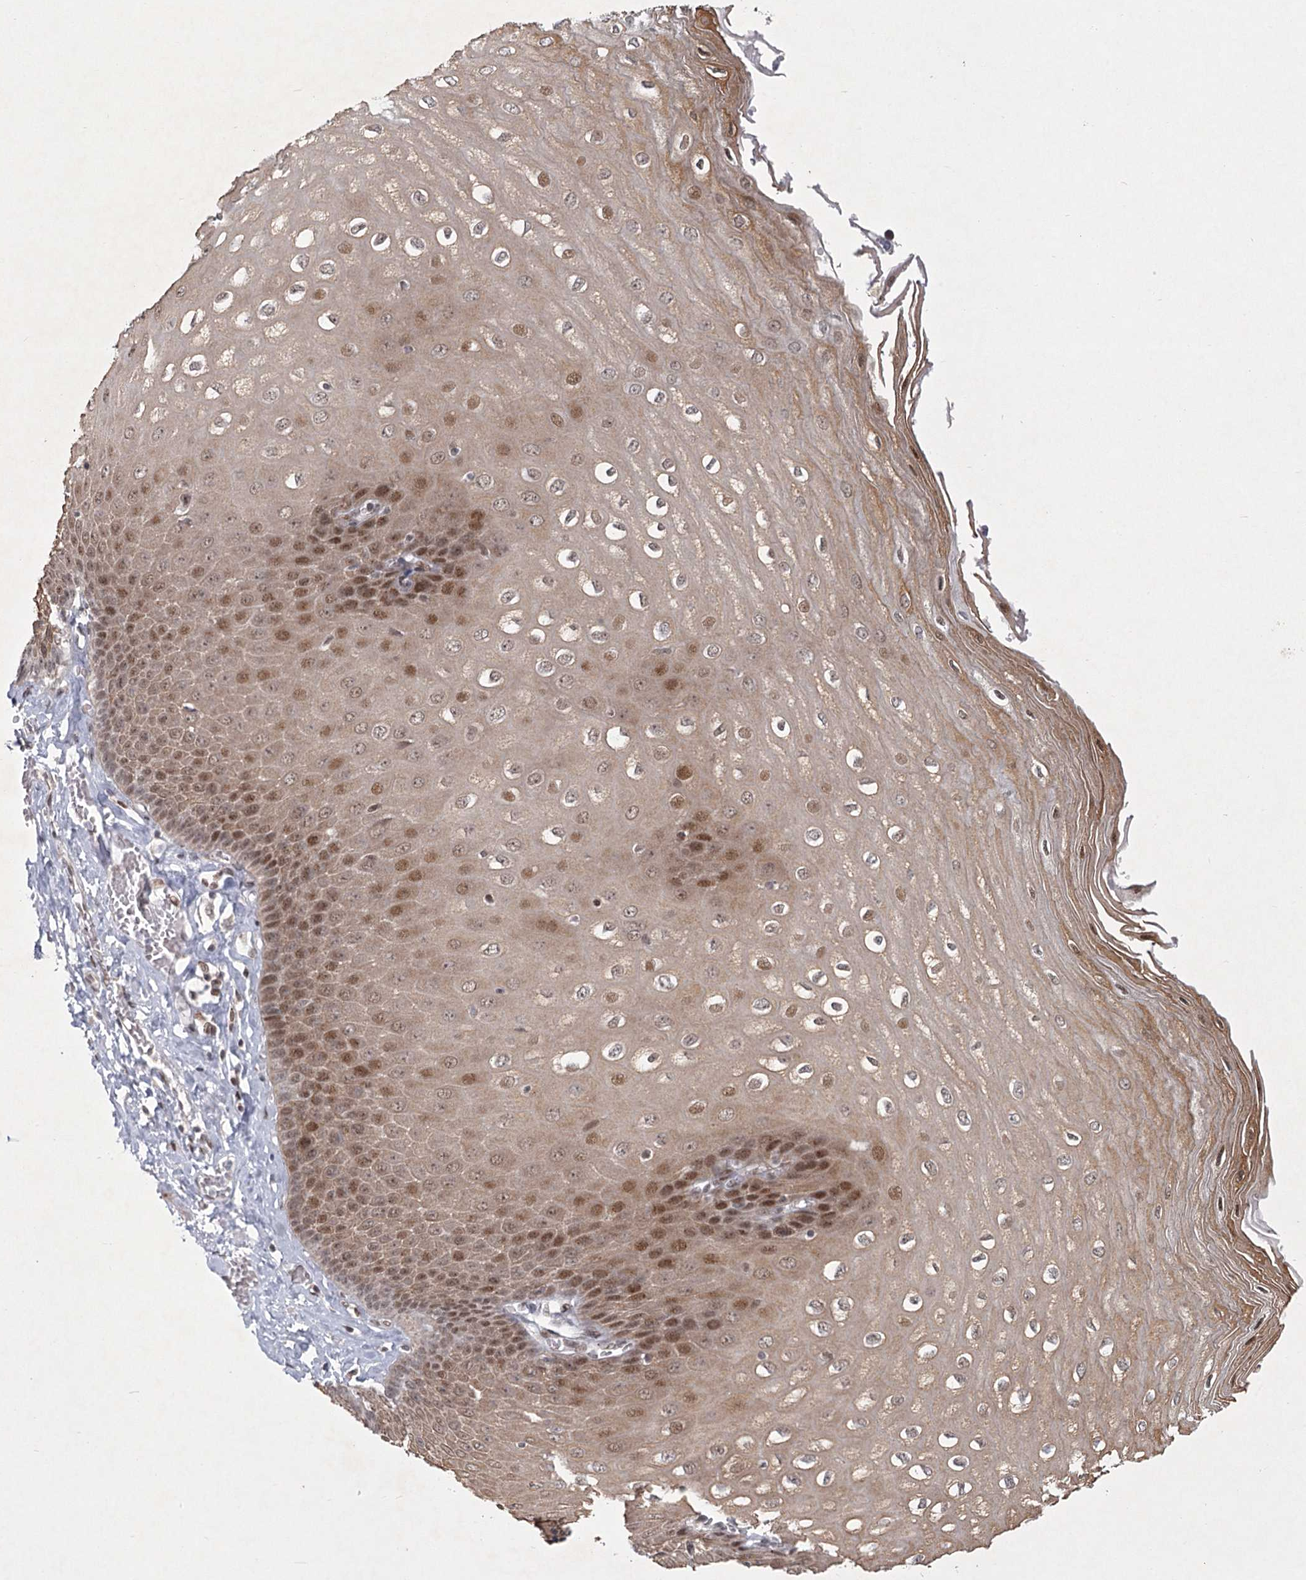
{"staining": {"intensity": "moderate", "quantity": ">75%", "location": "cytoplasmic/membranous,nuclear"}, "tissue": "esophagus", "cell_type": "Squamous epithelial cells", "image_type": "normal", "snomed": [{"axis": "morphology", "description": "Normal tissue, NOS"}, {"axis": "topography", "description": "Esophagus"}], "caption": "High-power microscopy captured an immunohistochemistry histopathology image of unremarkable esophagus, revealing moderate cytoplasmic/membranous,nuclear staining in about >75% of squamous epithelial cells. The staining was performed using DAB to visualize the protein expression in brown, while the nuclei were stained in blue with hematoxylin (Magnification: 20x).", "gene": "CIB4", "patient": {"sex": "male", "age": 60}}